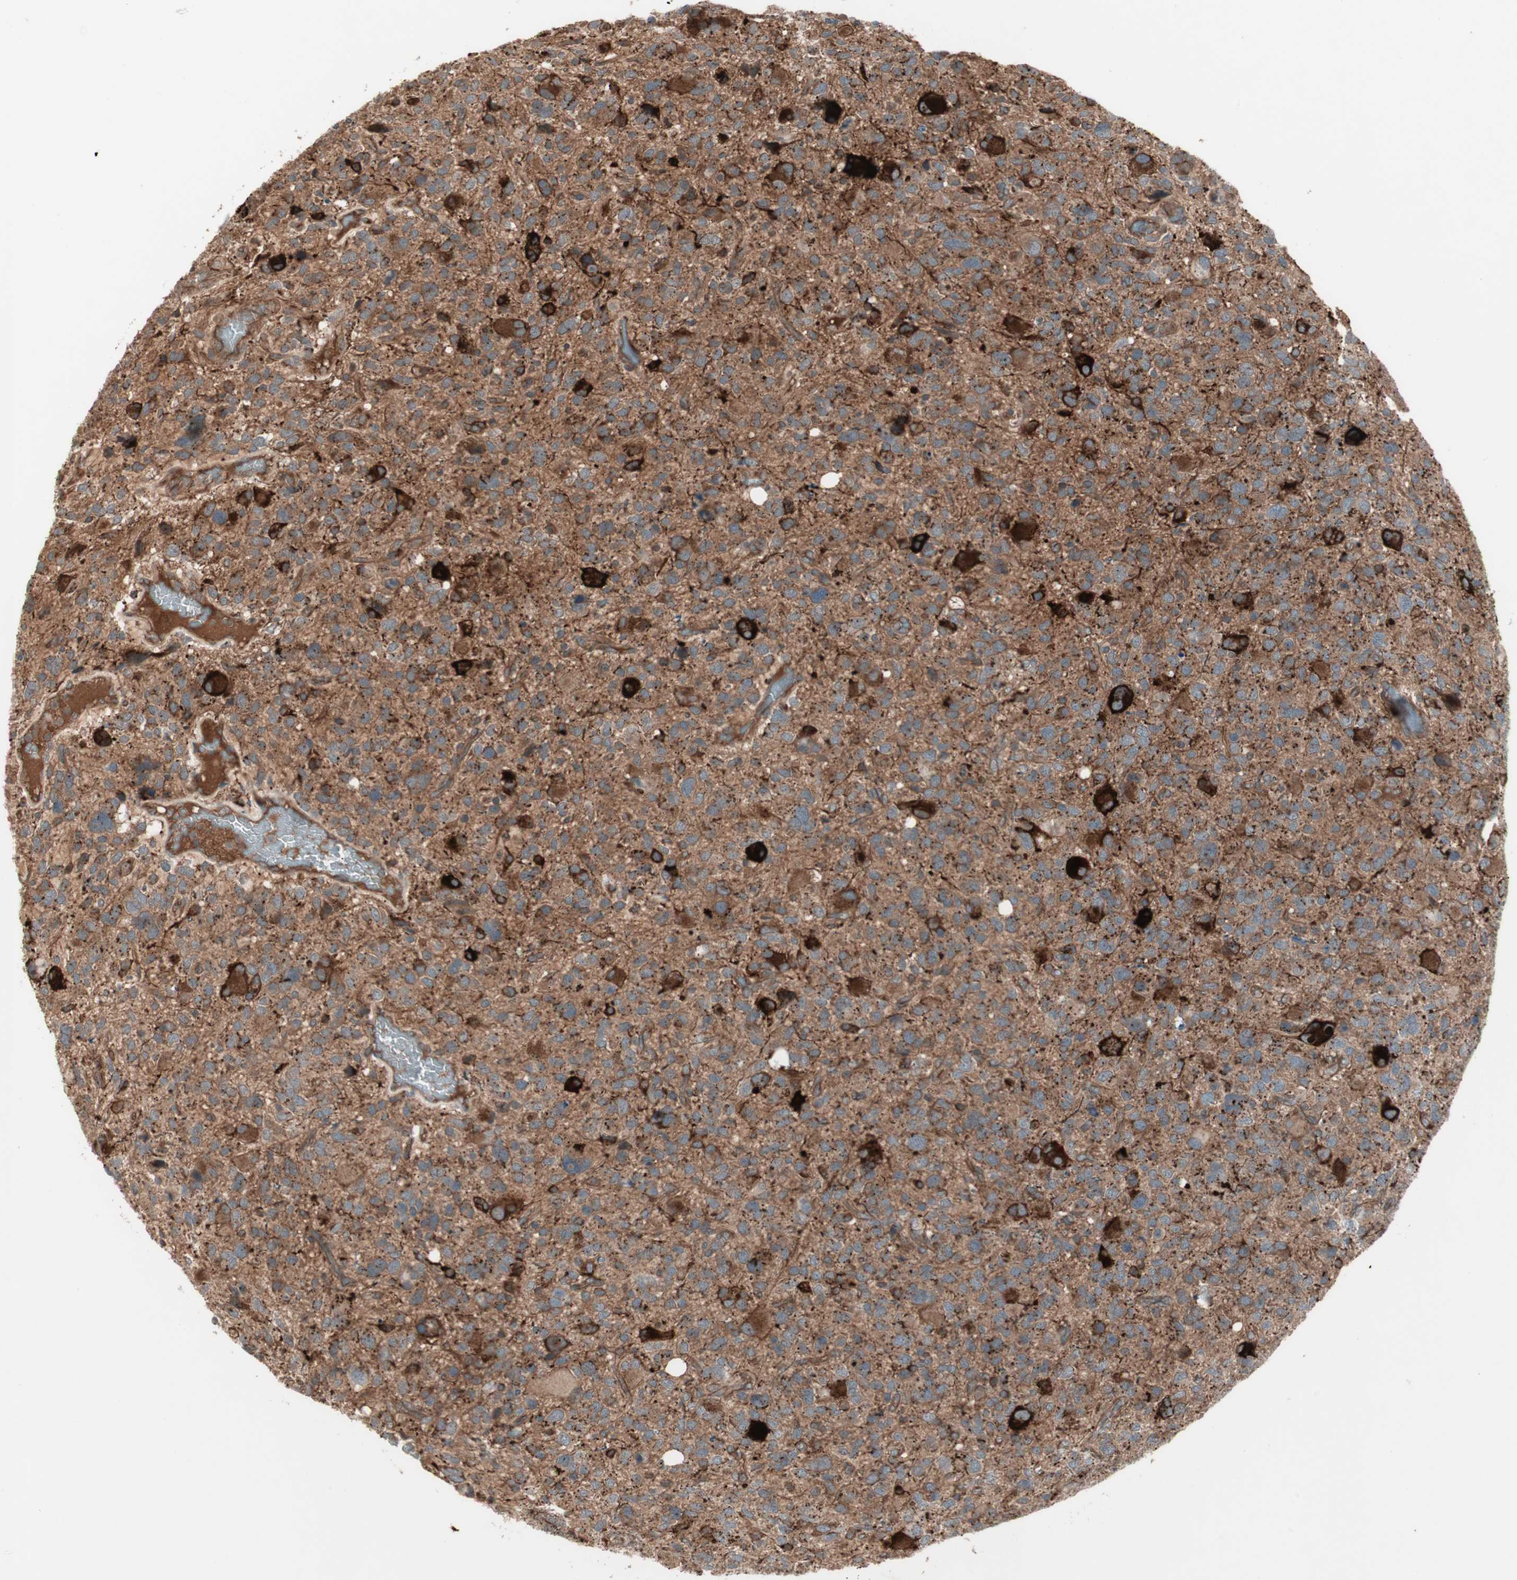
{"staining": {"intensity": "strong", "quantity": ">75%", "location": "cytoplasmic/membranous"}, "tissue": "glioma", "cell_type": "Tumor cells", "image_type": "cancer", "snomed": [{"axis": "morphology", "description": "Glioma, malignant, High grade"}, {"axis": "topography", "description": "Brain"}], "caption": "Malignant glioma (high-grade) tissue exhibits strong cytoplasmic/membranous positivity in about >75% of tumor cells, visualized by immunohistochemistry.", "gene": "TFPI", "patient": {"sex": "male", "age": 48}}